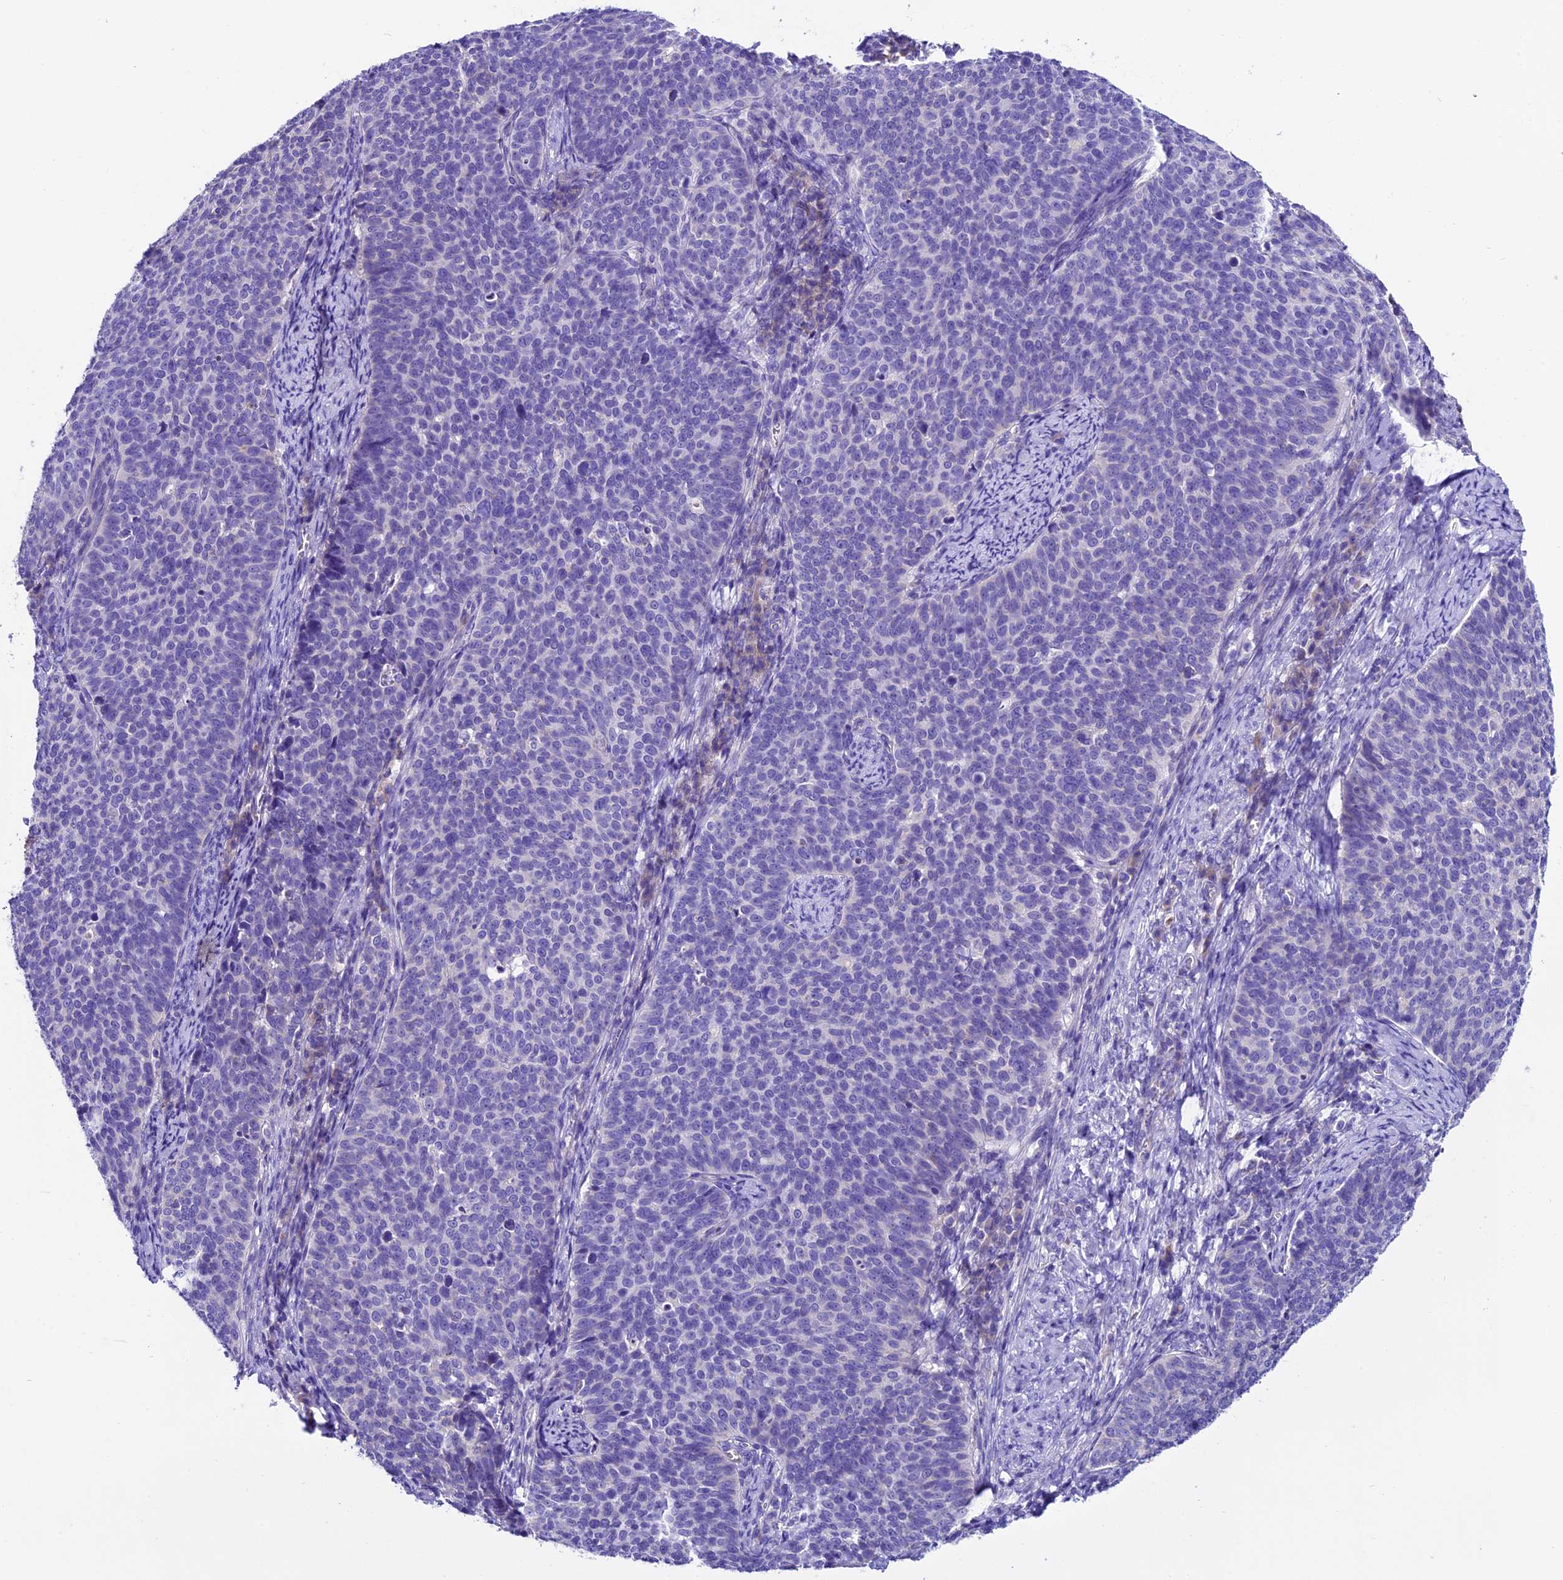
{"staining": {"intensity": "negative", "quantity": "none", "location": "none"}, "tissue": "cervical cancer", "cell_type": "Tumor cells", "image_type": "cancer", "snomed": [{"axis": "morphology", "description": "Normal tissue, NOS"}, {"axis": "morphology", "description": "Squamous cell carcinoma, NOS"}, {"axis": "topography", "description": "Cervix"}], "caption": "Immunohistochemical staining of cervical squamous cell carcinoma reveals no significant positivity in tumor cells.", "gene": "COMTD1", "patient": {"sex": "female", "age": 39}}